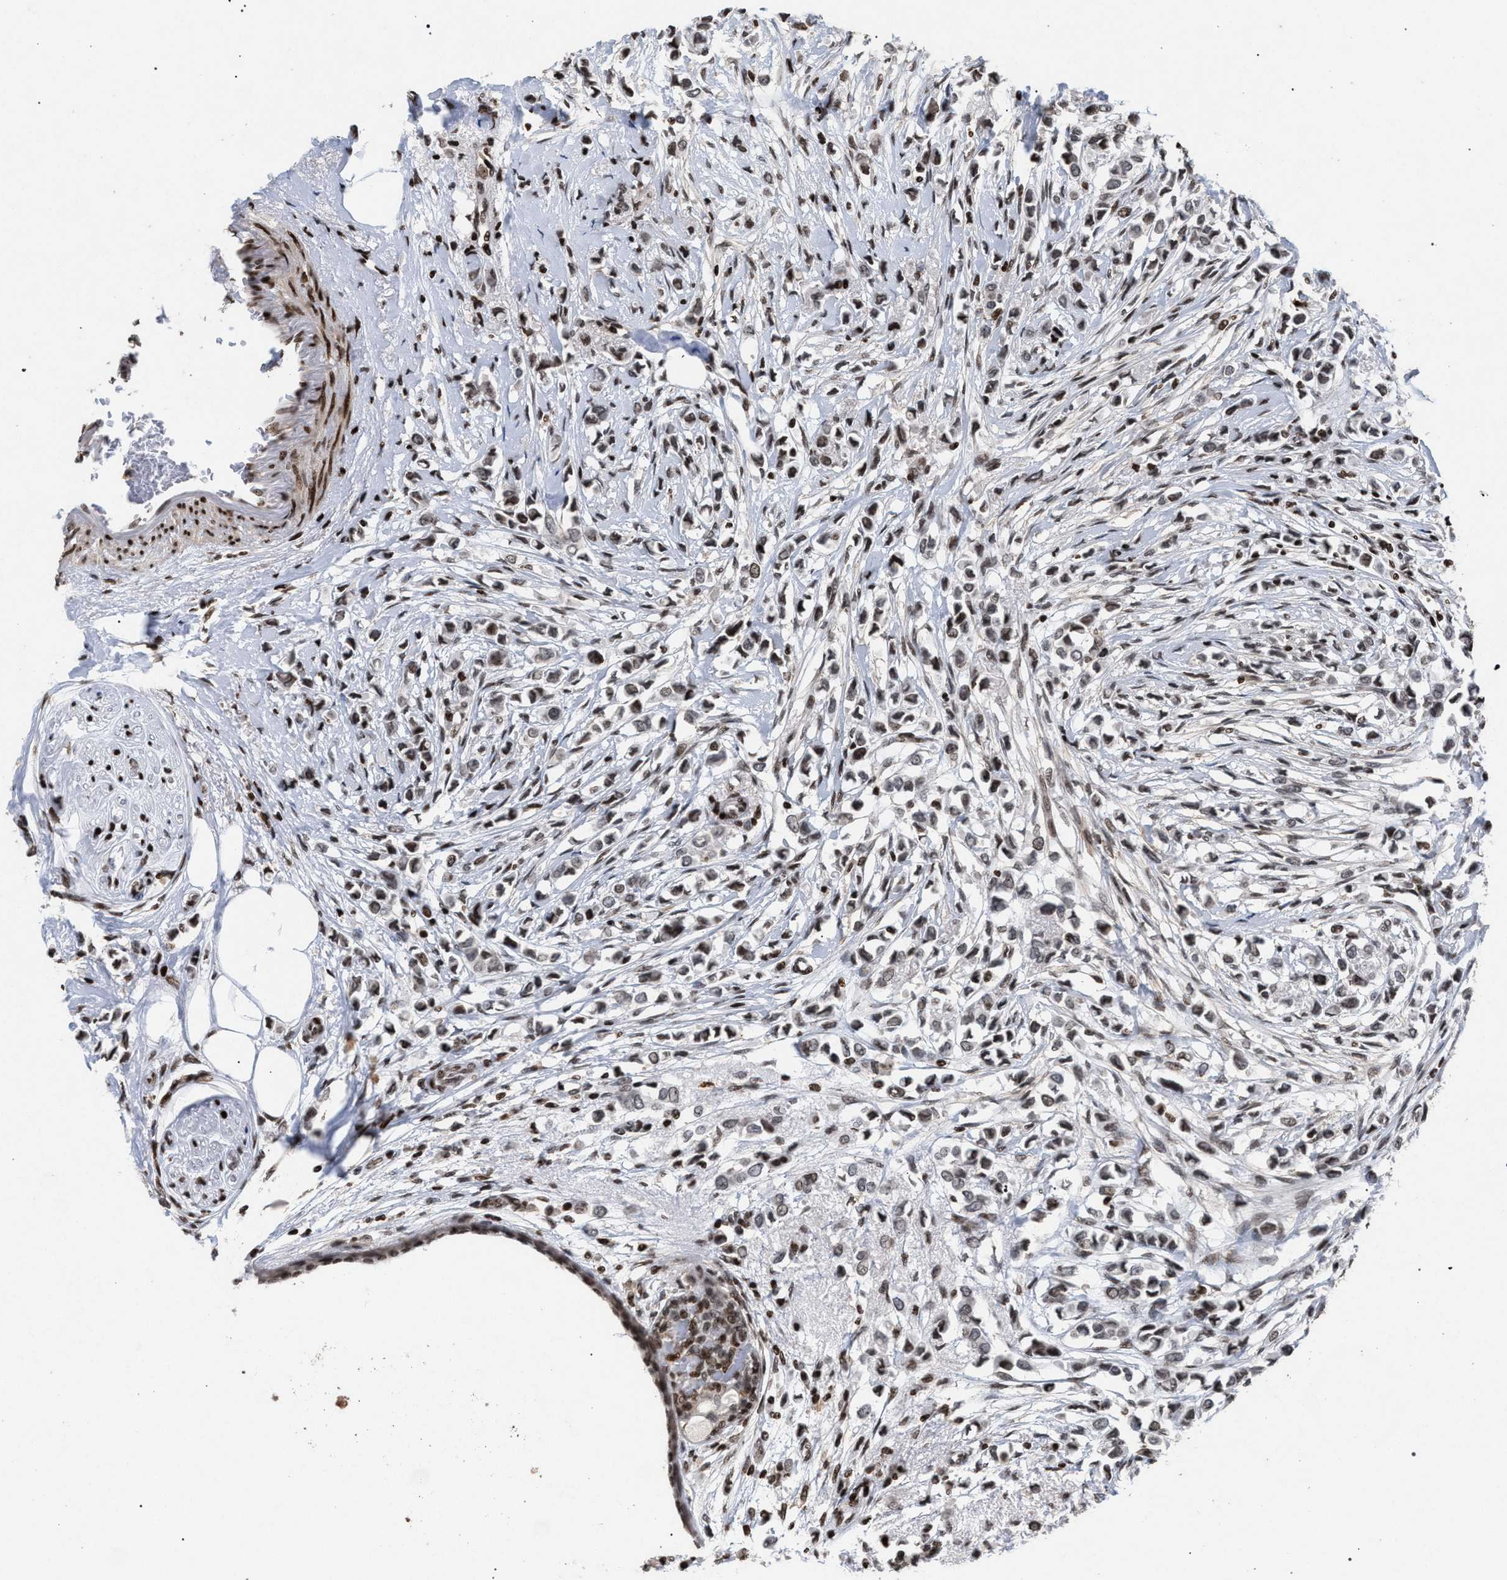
{"staining": {"intensity": "weak", "quantity": ">75%", "location": "nuclear"}, "tissue": "breast cancer", "cell_type": "Tumor cells", "image_type": "cancer", "snomed": [{"axis": "morphology", "description": "Lobular carcinoma"}, {"axis": "topography", "description": "Breast"}], "caption": "Approximately >75% of tumor cells in lobular carcinoma (breast) demonstrate weak nuclear protein positivity as visualized by brown immunohistochemical staining.", "gene": "FOXD3", "patient": {"sex": "female", "age": 51}}